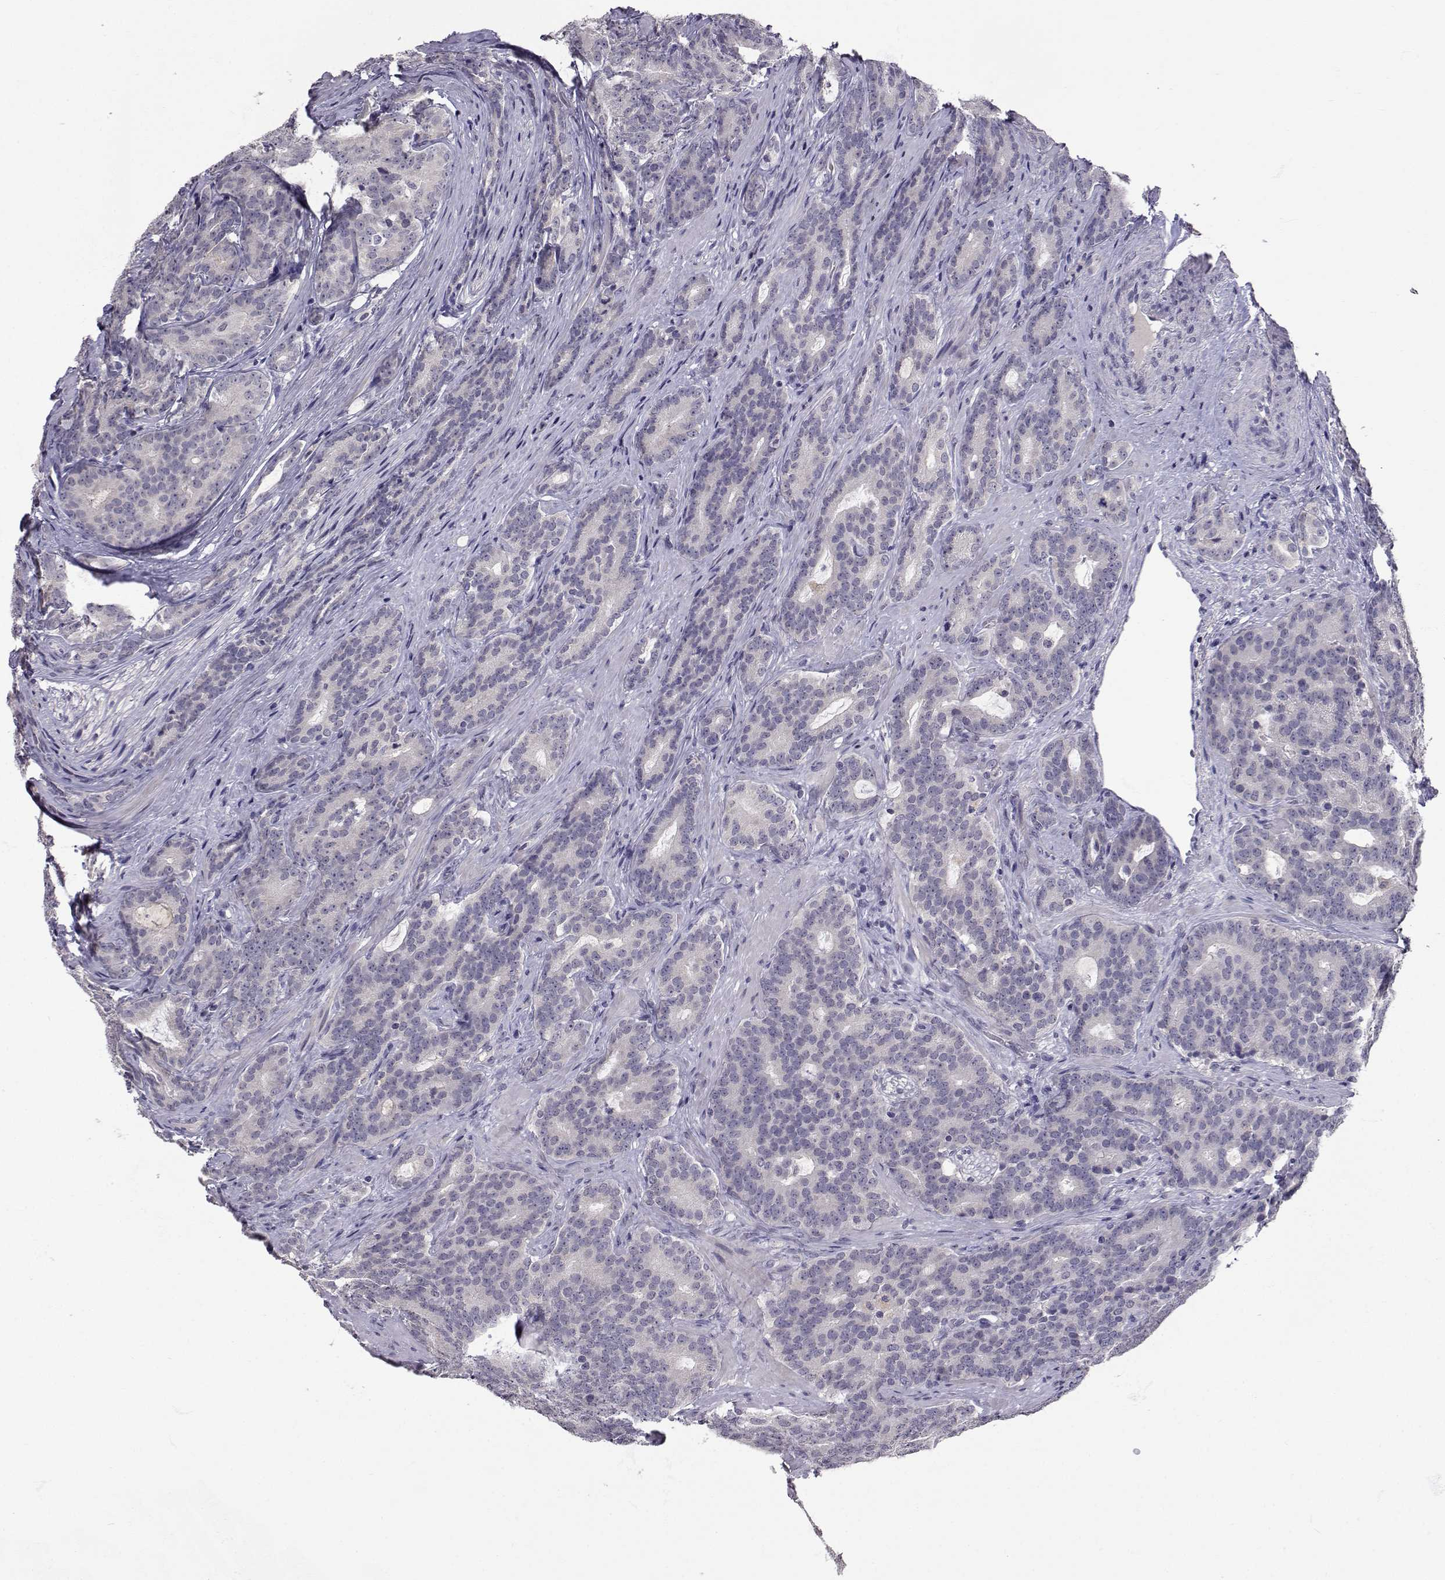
{"staining": {"intensity": "weak", "quantity": "<25%", "location": "cytoplasmic/membranous"}, "tissue": "prostate cancer", "cell_type": "Tumor cells", "image_type": "cancer", "snomed": [{"axis": "morphology", "description": "Adenocarcinoma, NOS"}, {"axis": "topography", "description": "Prostate"}], "caption": "An immunohistochemistry (IHC) photomicrograph of prostate cancer (adenocarcinoma) is shown. There is no staining in tumor cells of prostate cancer (adenocarcinoma).", "gene": "SLC6A3", "patient": {"sex": "male", "age": 71}}